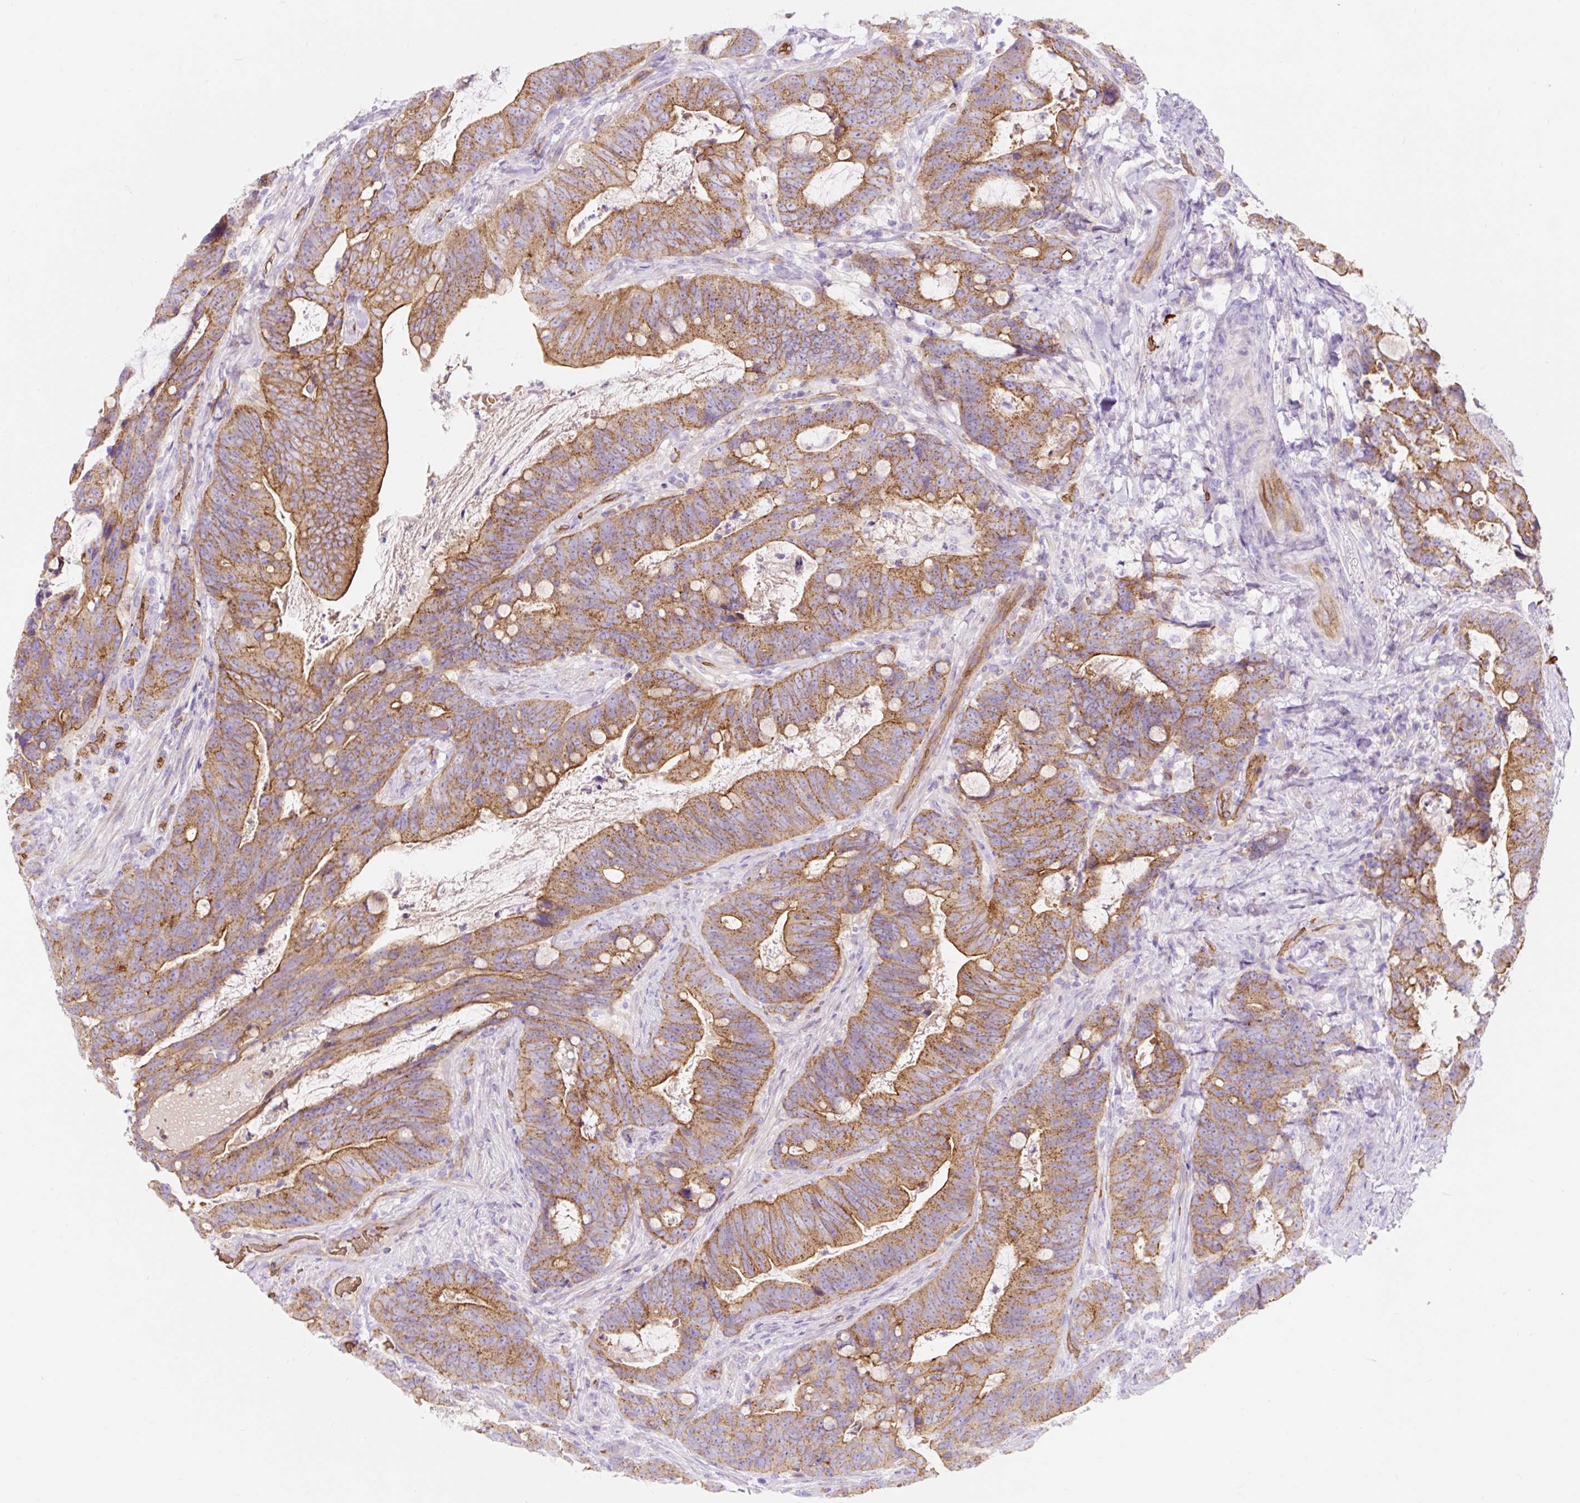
{"staining": {"intensity": "moderate", "quantity": ">75%", "location": "cytoplasmic/membranous"}, "tissue": "colorectal cancer", "cell_type": "Tumor cells", "image_type": "cancer", "snomed": [{"axis": "morphology", "description": "Adenocarcinoma, NOS"}, {"axis": "topography", "description": "Colon"}], "caption": "Colorectal cancer (adenocarcinoma) stained with IHC reveals moderate cytoplasmic/membranous positivity in about >75% of tumor cells. (IHC, brightfield microscopy, high magnification).", "gene": "HIP1R", "patient": {"sex": "female", "age": 82}}